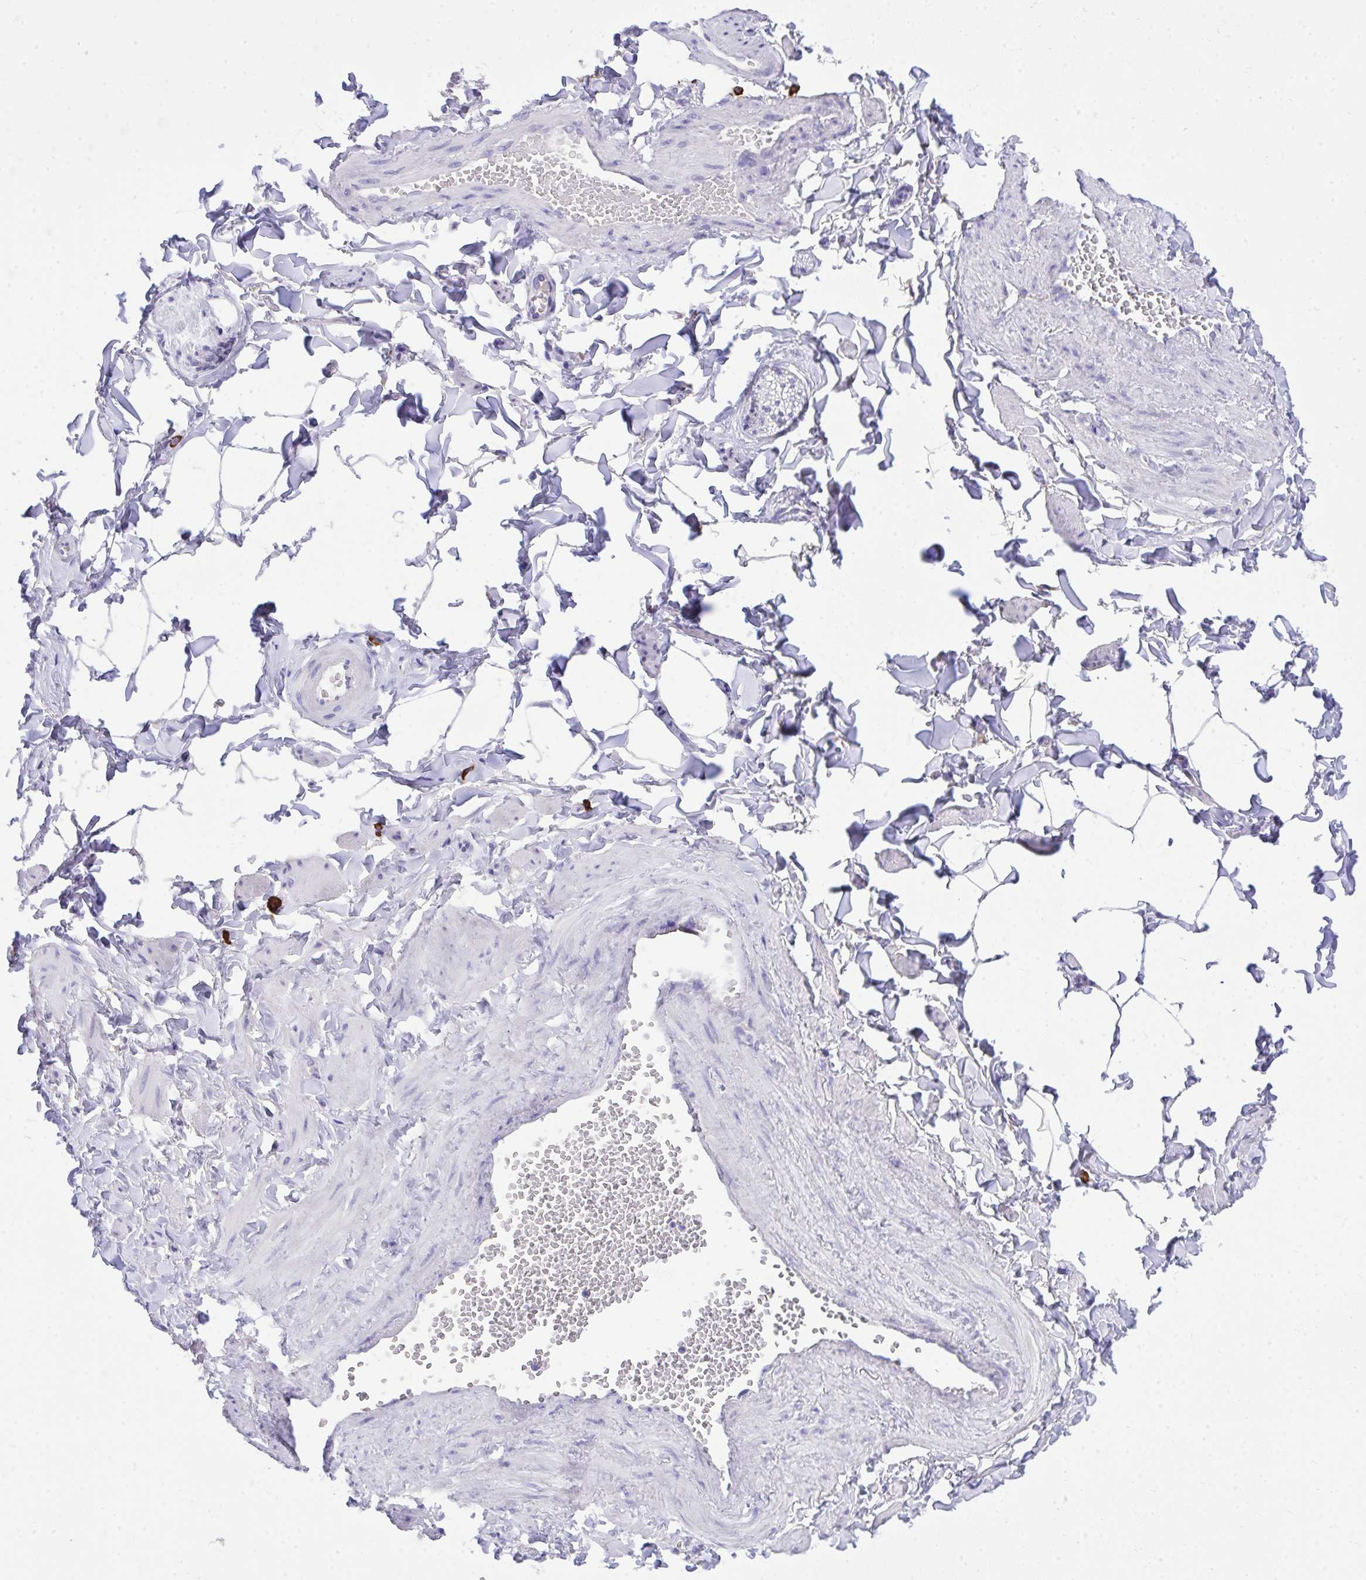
{"staining": {"intensity": "negative", "quantity": "none", "location": "none"}, "tissue": "adipose tissue", "cell_type": "Adipocytes", "image_type": "normal", "snomed": [{"axis": "morphology", "description": "Normal tissue, NOS"}, {"axis": "topography", "description": "Epididymis"}, {"axis": "topography", "description": "Peripheral nerve tissue"}], "caption": "This is an immunohistochemistry micrograph of normal adipose tissue. There is no expression in adipocytes.", "gene": "PSD", "patient": {"sex": "male", "age": 32}}